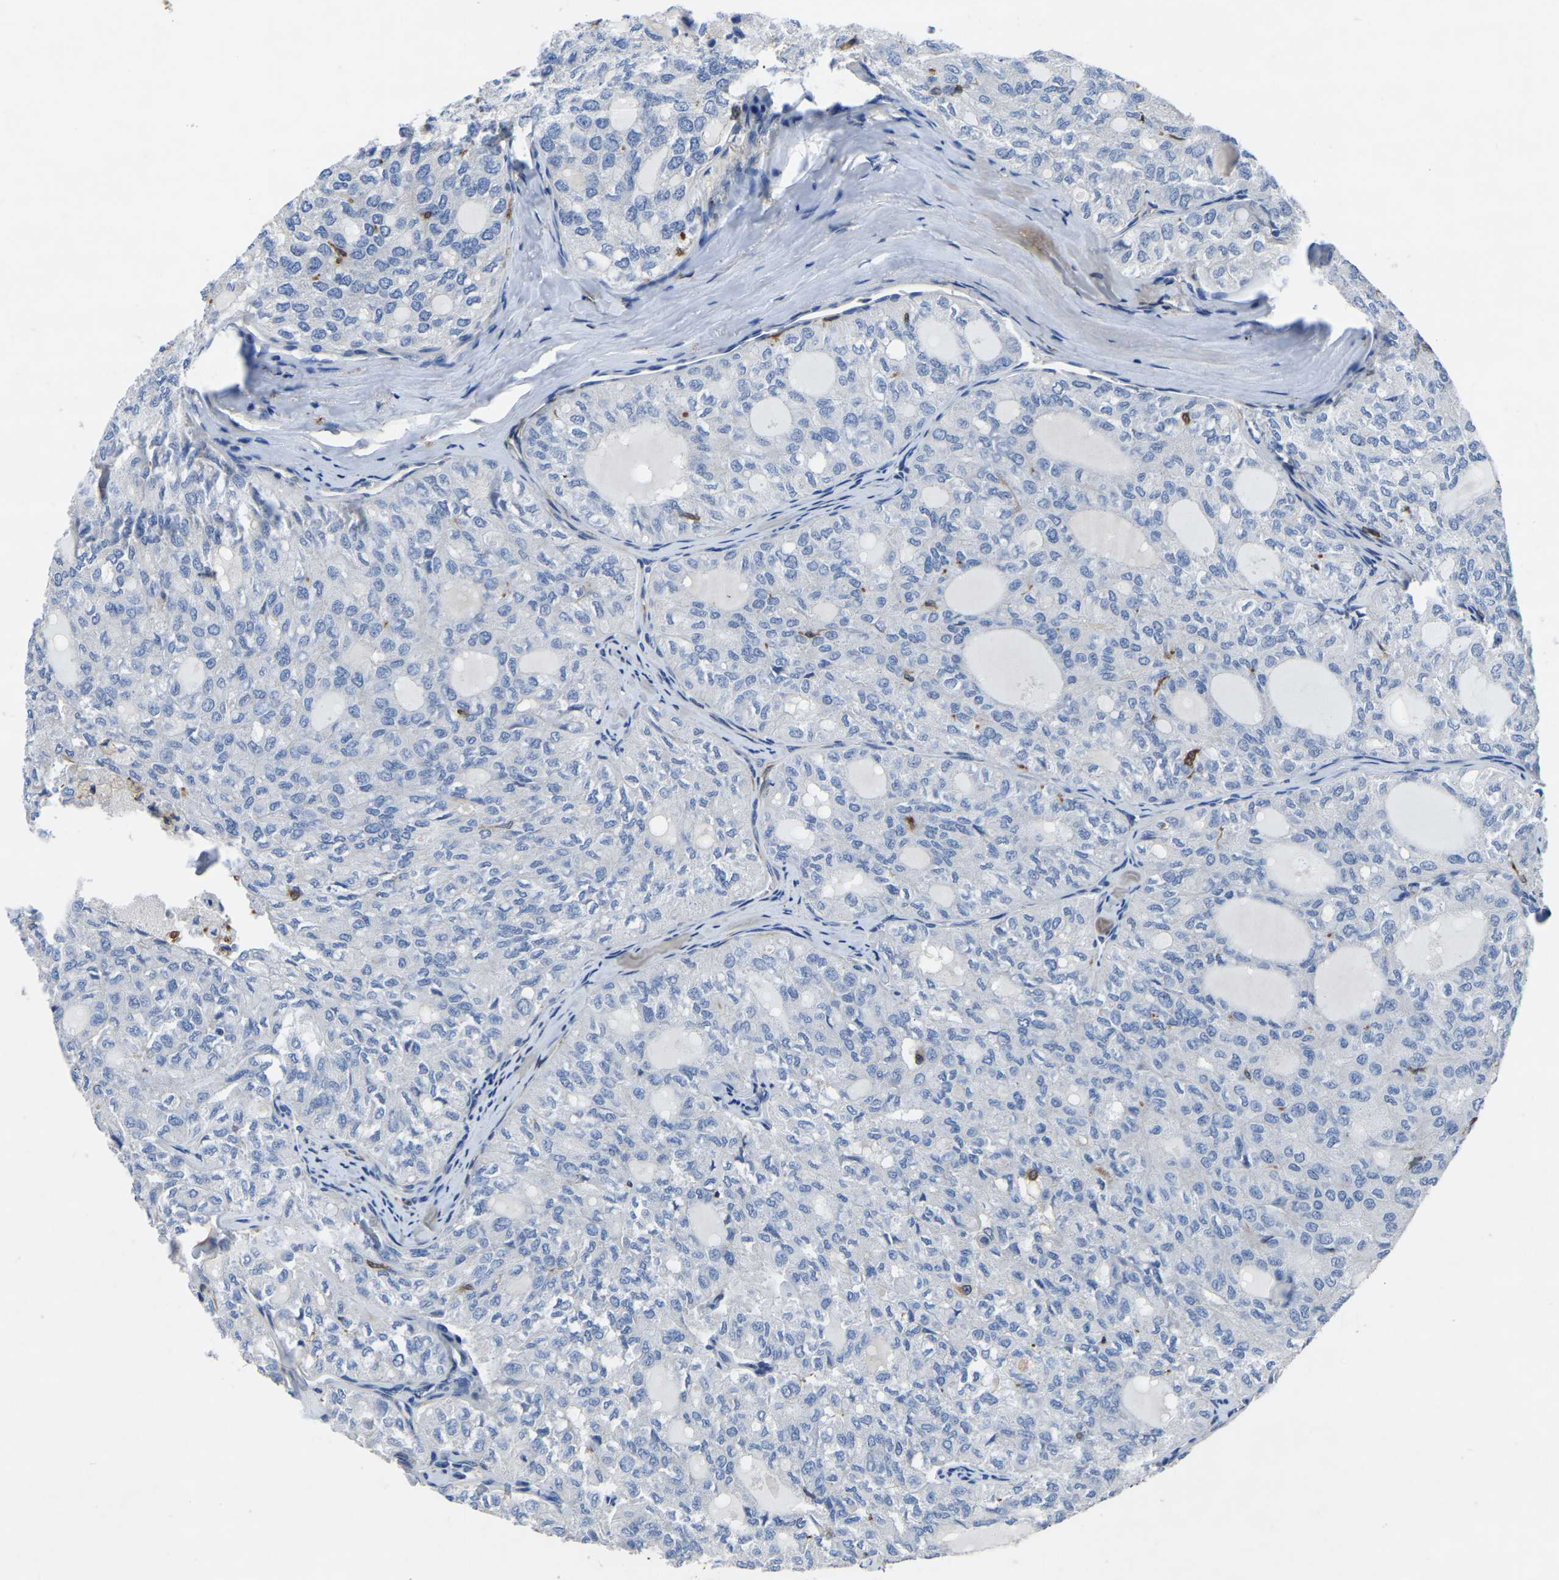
{"staining": {"intensity": "negative", "quantity": "none", "location": "none"}, "tissue": "thyroid cancer", "cell_type": "Tumor cells", "image_type": "cancer", "snomed": [{"axis": "morphology", "description": "Follicular adenoma carcinoma, NOS"}, {"axis": "topography", "description": "Thyroid gland"}], "caption": "Thyroid follicular adenoma carcinoma stained for a protein using immunohistochemistry displays no staining tumor cells.", "gene": "ATG2B", "patient": {"sex": "male", "age": 75}}